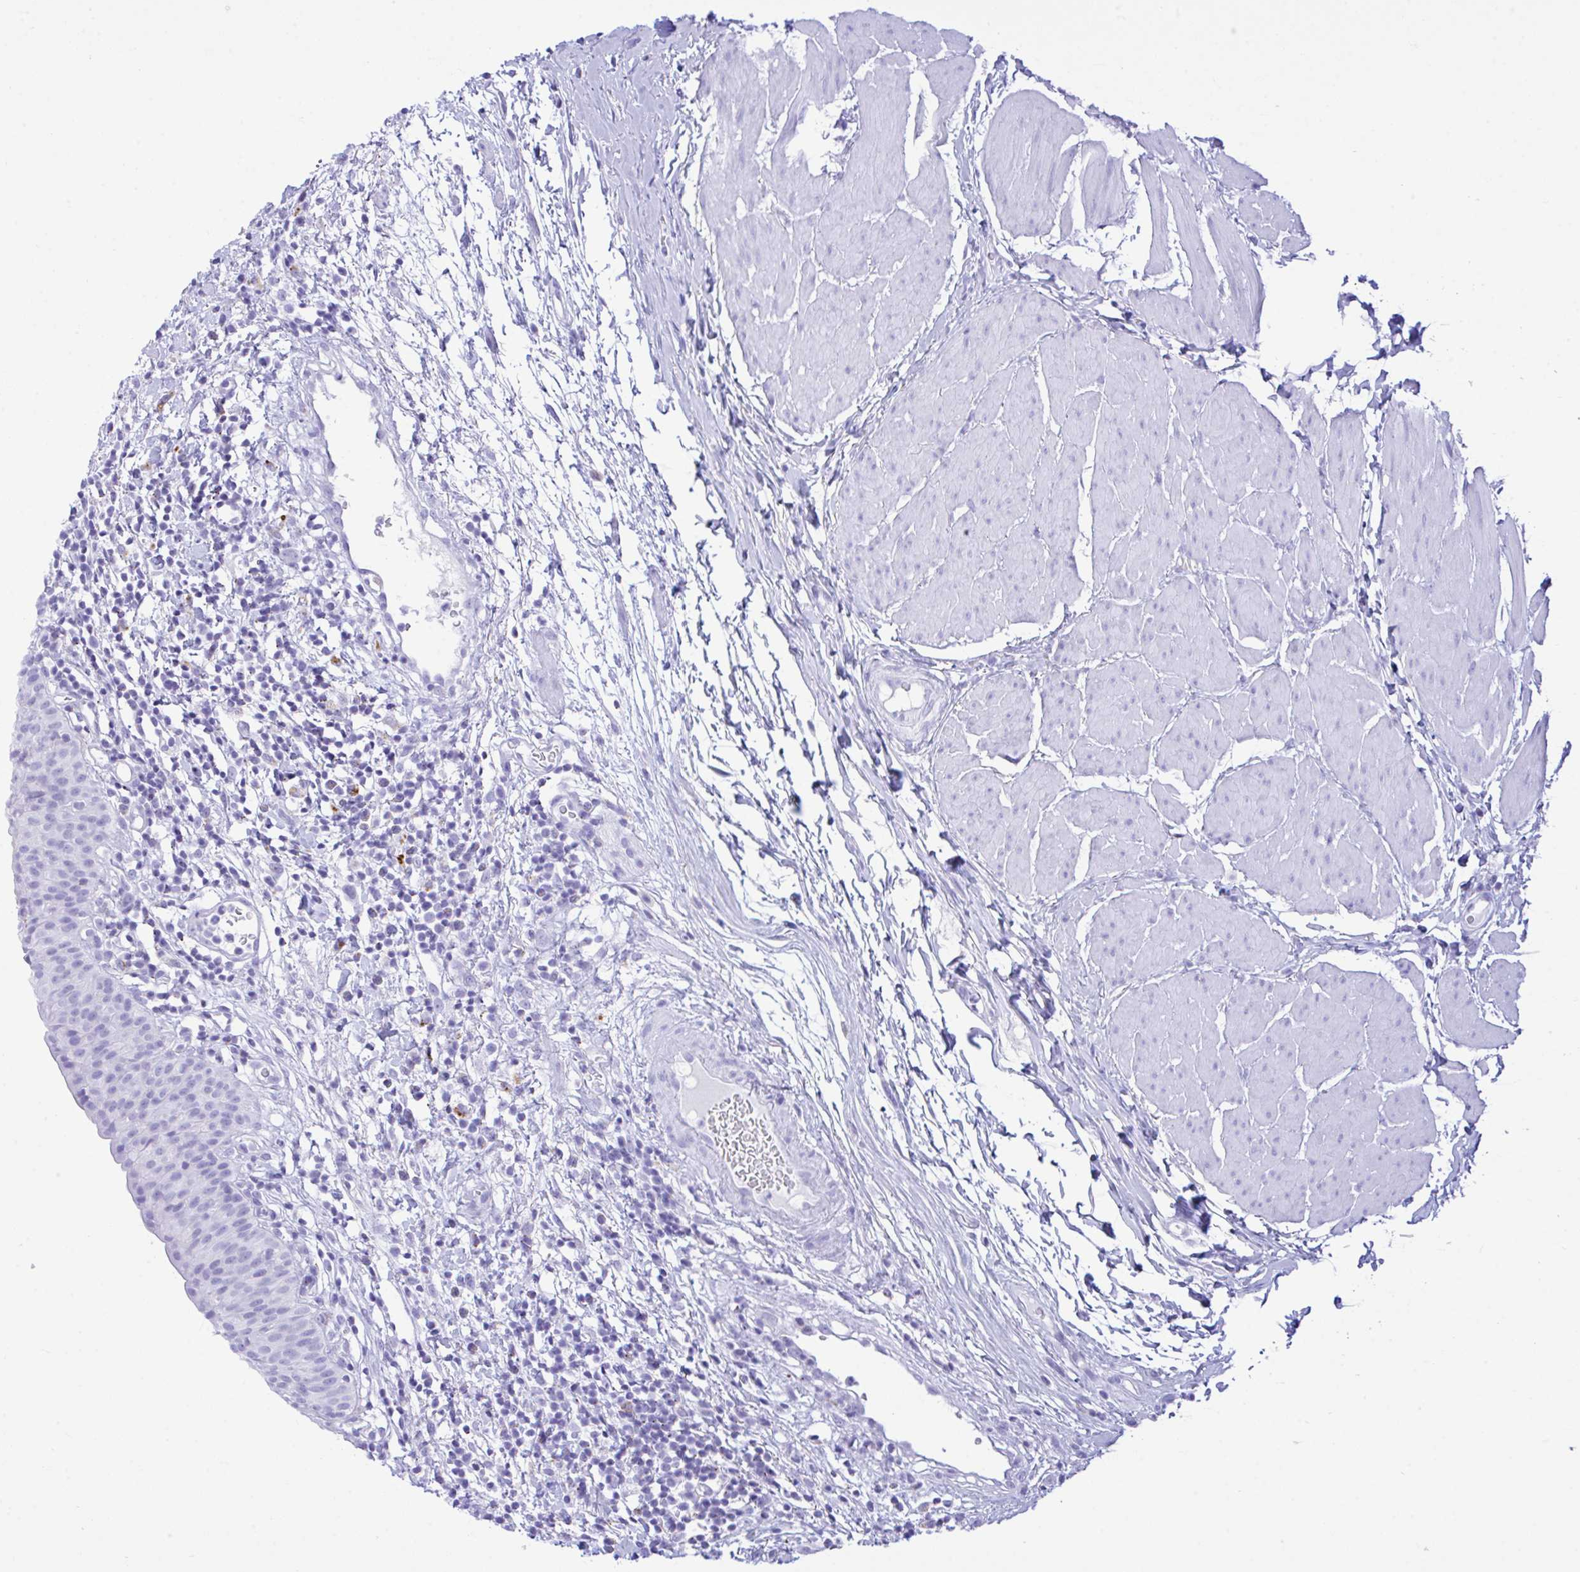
{"staining": {"intensity": "negative", "quantity": "none", "location": "none"}, "tissue": "urinary bladder", "cell_type": "Urothelial cells", "image_type": "normal", "snomed": [{"axis": "morphology", "description": "Normal tissue, NOS"}, {"axis": "morphology", "description": "Inflammation, NOS"}, {"axis": "topography", "description": "Urinary bladder"}], "caption": "IHC of benign human urinary bladder displays no positivity in urothelial cells.", "gene": "SELENOV", "patient": {"sex": "male", "age": 57}}